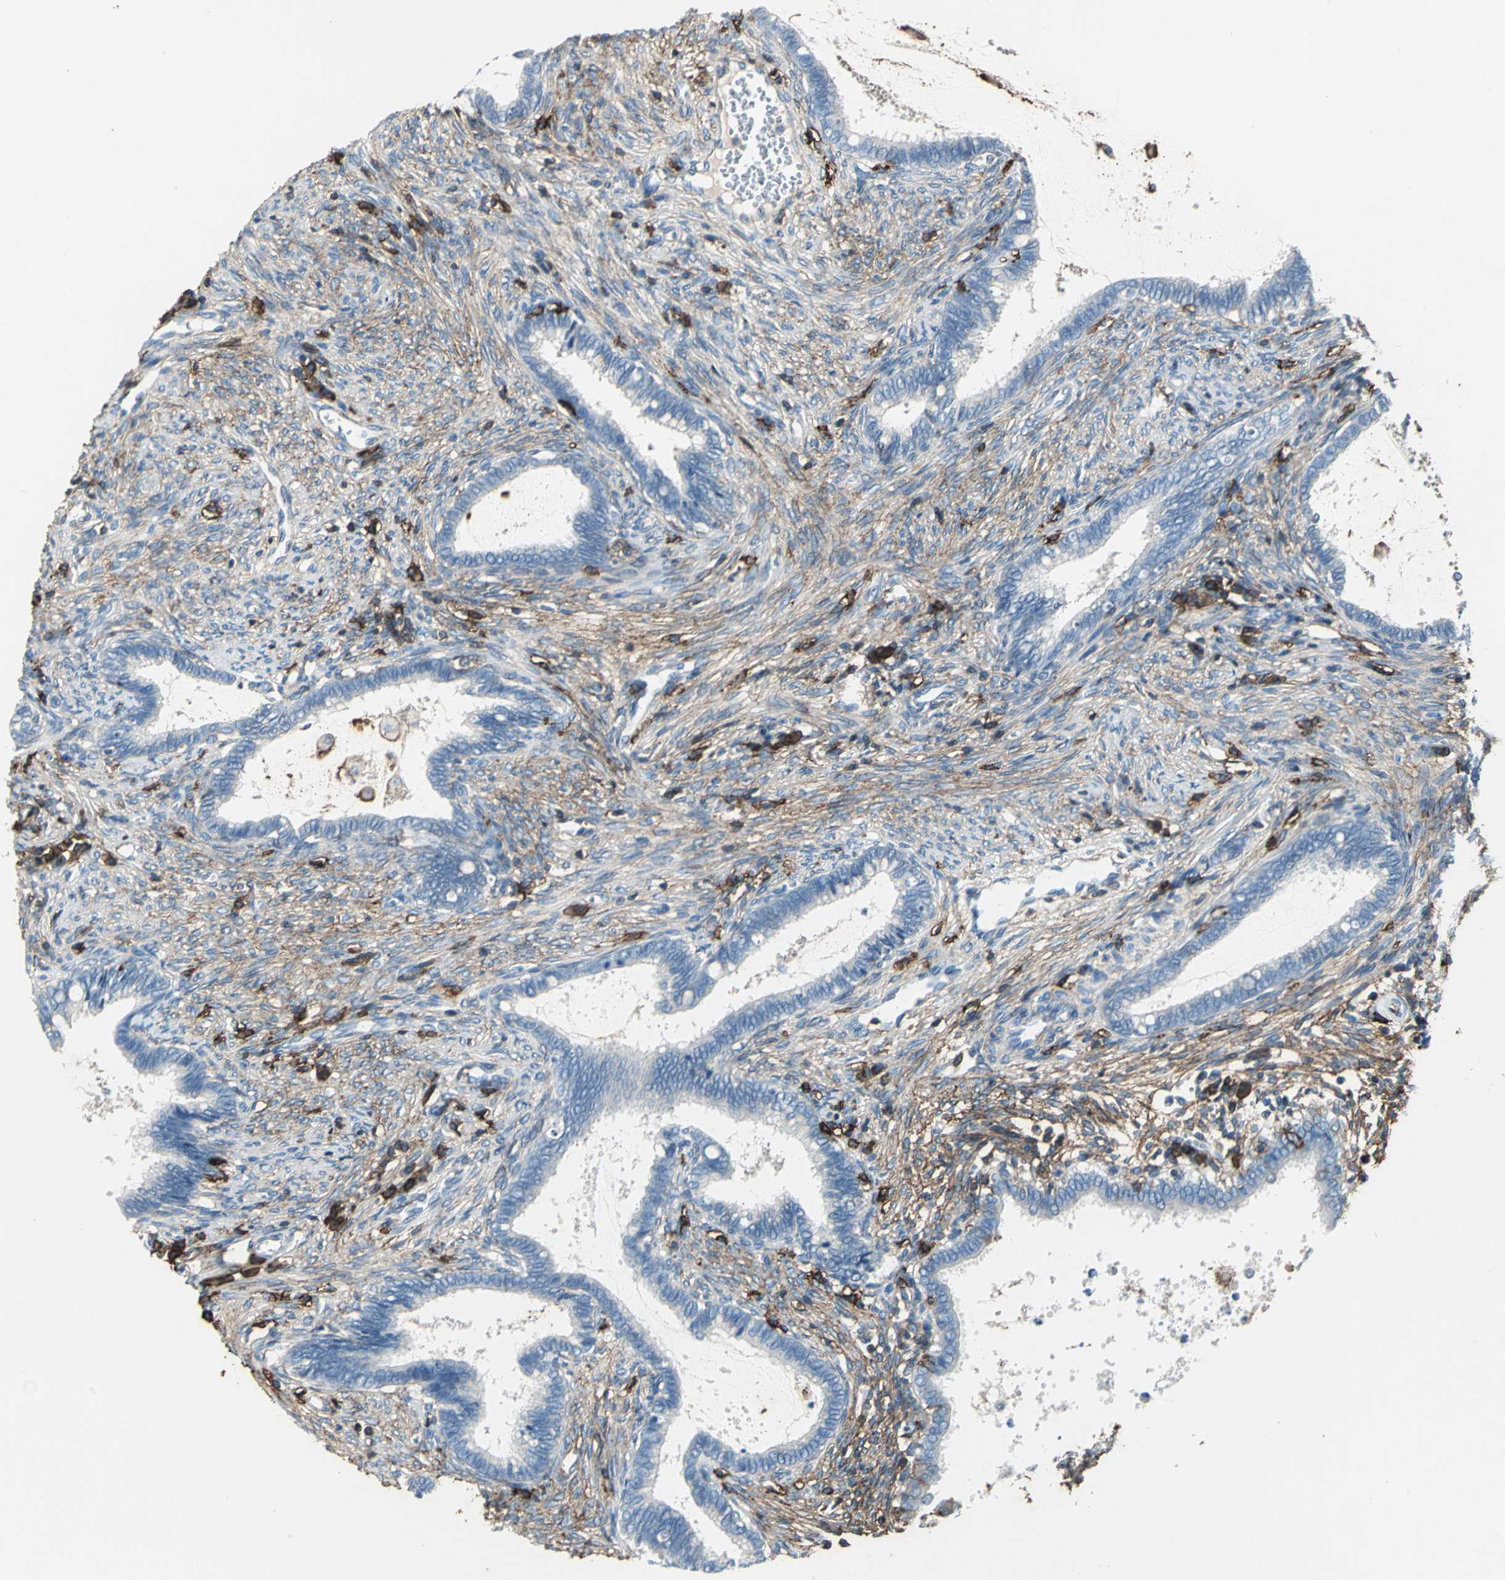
{"staining": {"intensity": "weak", "quantity": "<25%", "location": "cytoplasmic/membranous"}, "tissue": "cervical cancer", "cell_type": "Tumor cells", "image_type": "cancer", "snomed": [{"axis": "morphology", "description": "Adenocarcinoma, NOS"}, {"axis": "topography", "description": "Cervix"}], "caption": "Immunohistochemistry (IHC) of human cervical cancer (adenocarcinoma) shows no staining in tumor cells.", "gene": "CD44", "patient": {"sex": "female", "age": 44}}